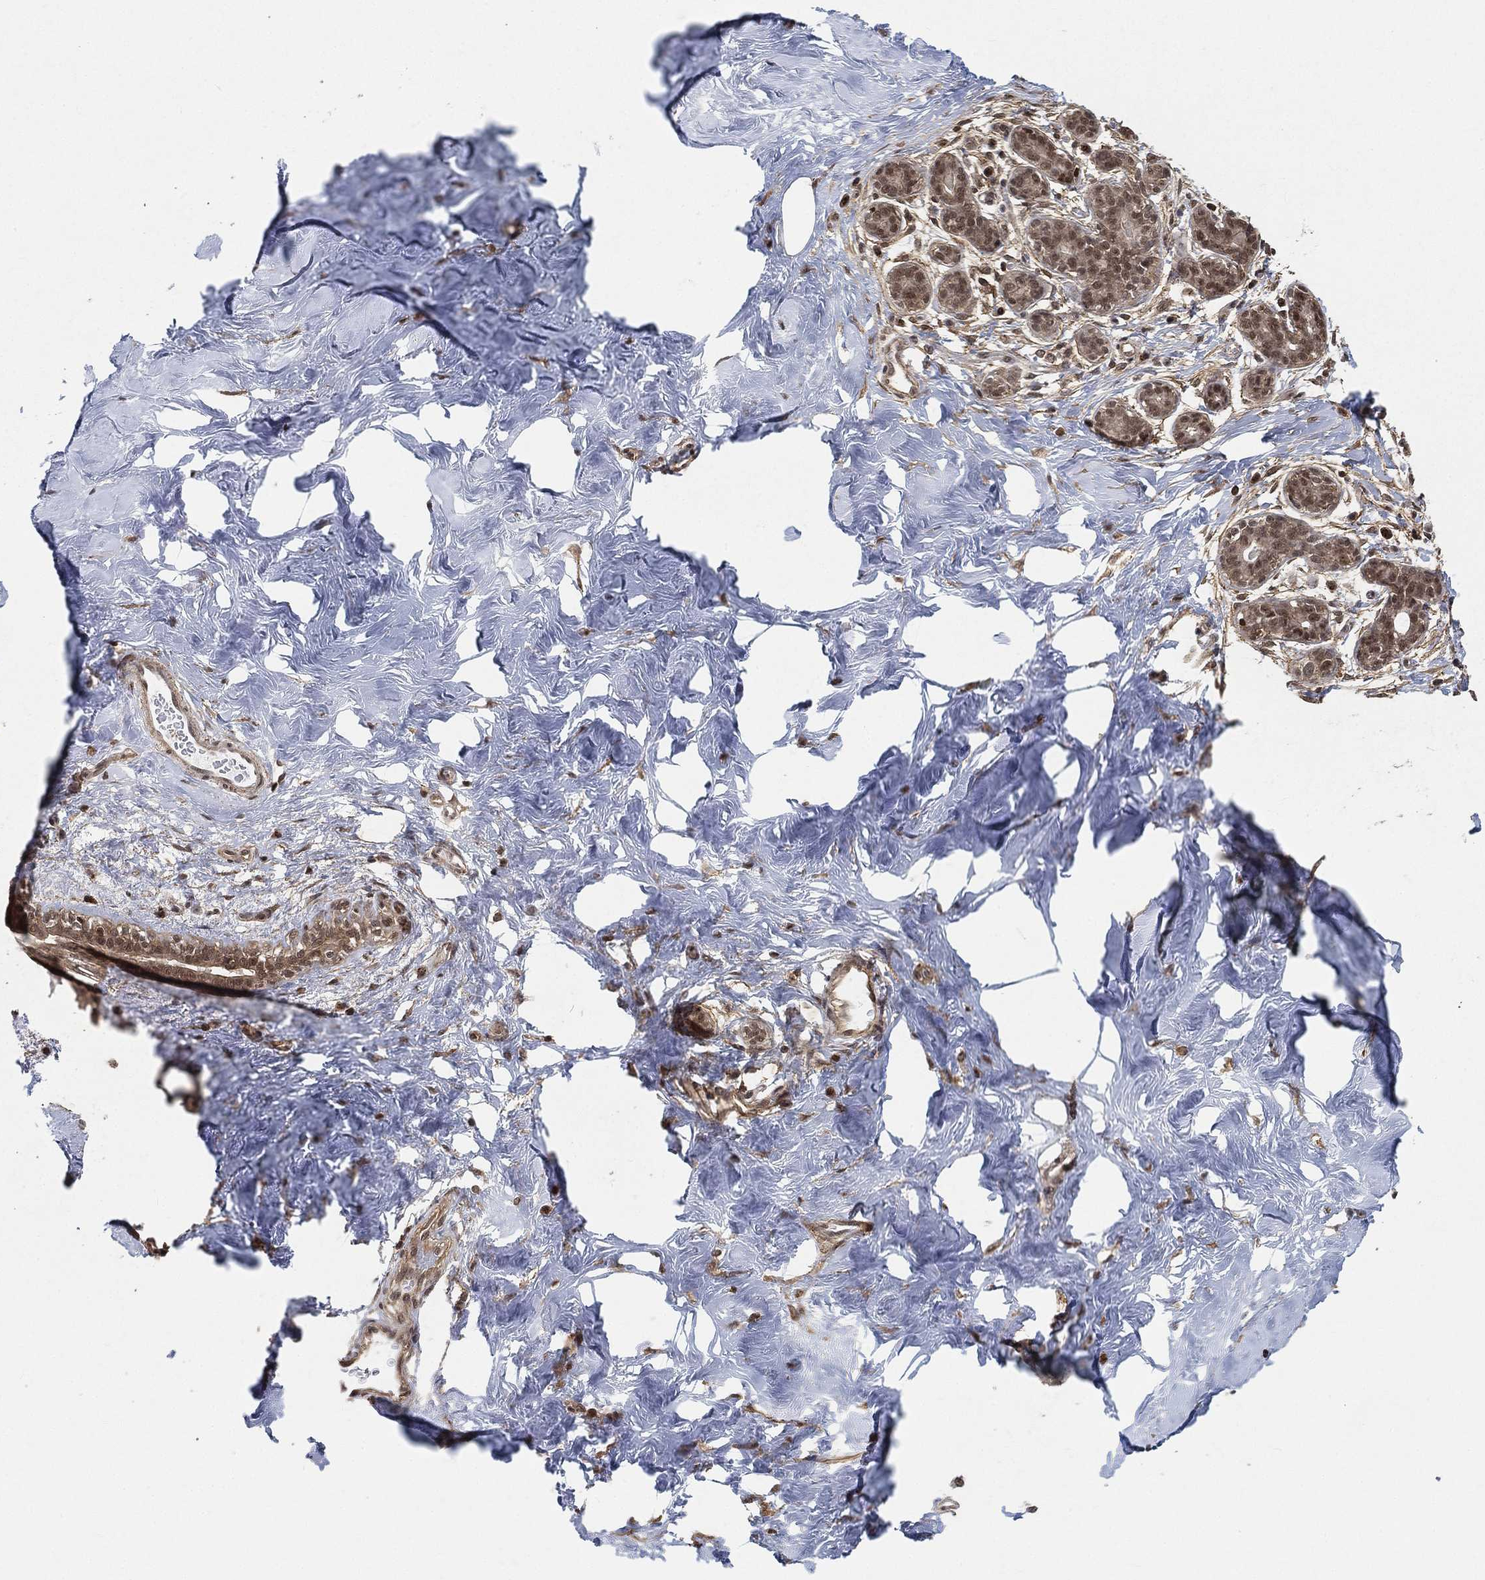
{"staining": {"intensity": "negative", "quantity": "none", "location": "none"}, "tissue": "breast", "cell_type": "Adipocytes", "image_type": "normal", "snomed": [{"axis": "morphology", "description": "Normal tissue, NOS"}, {"axis": "topography", "description": "Breast"}], "caption": "Adipocytes show no significant staining in benign breast. Nuclei are stained in blue.", "gene": "RSRC2", "patient": {"sex": "female", "age": 43}}